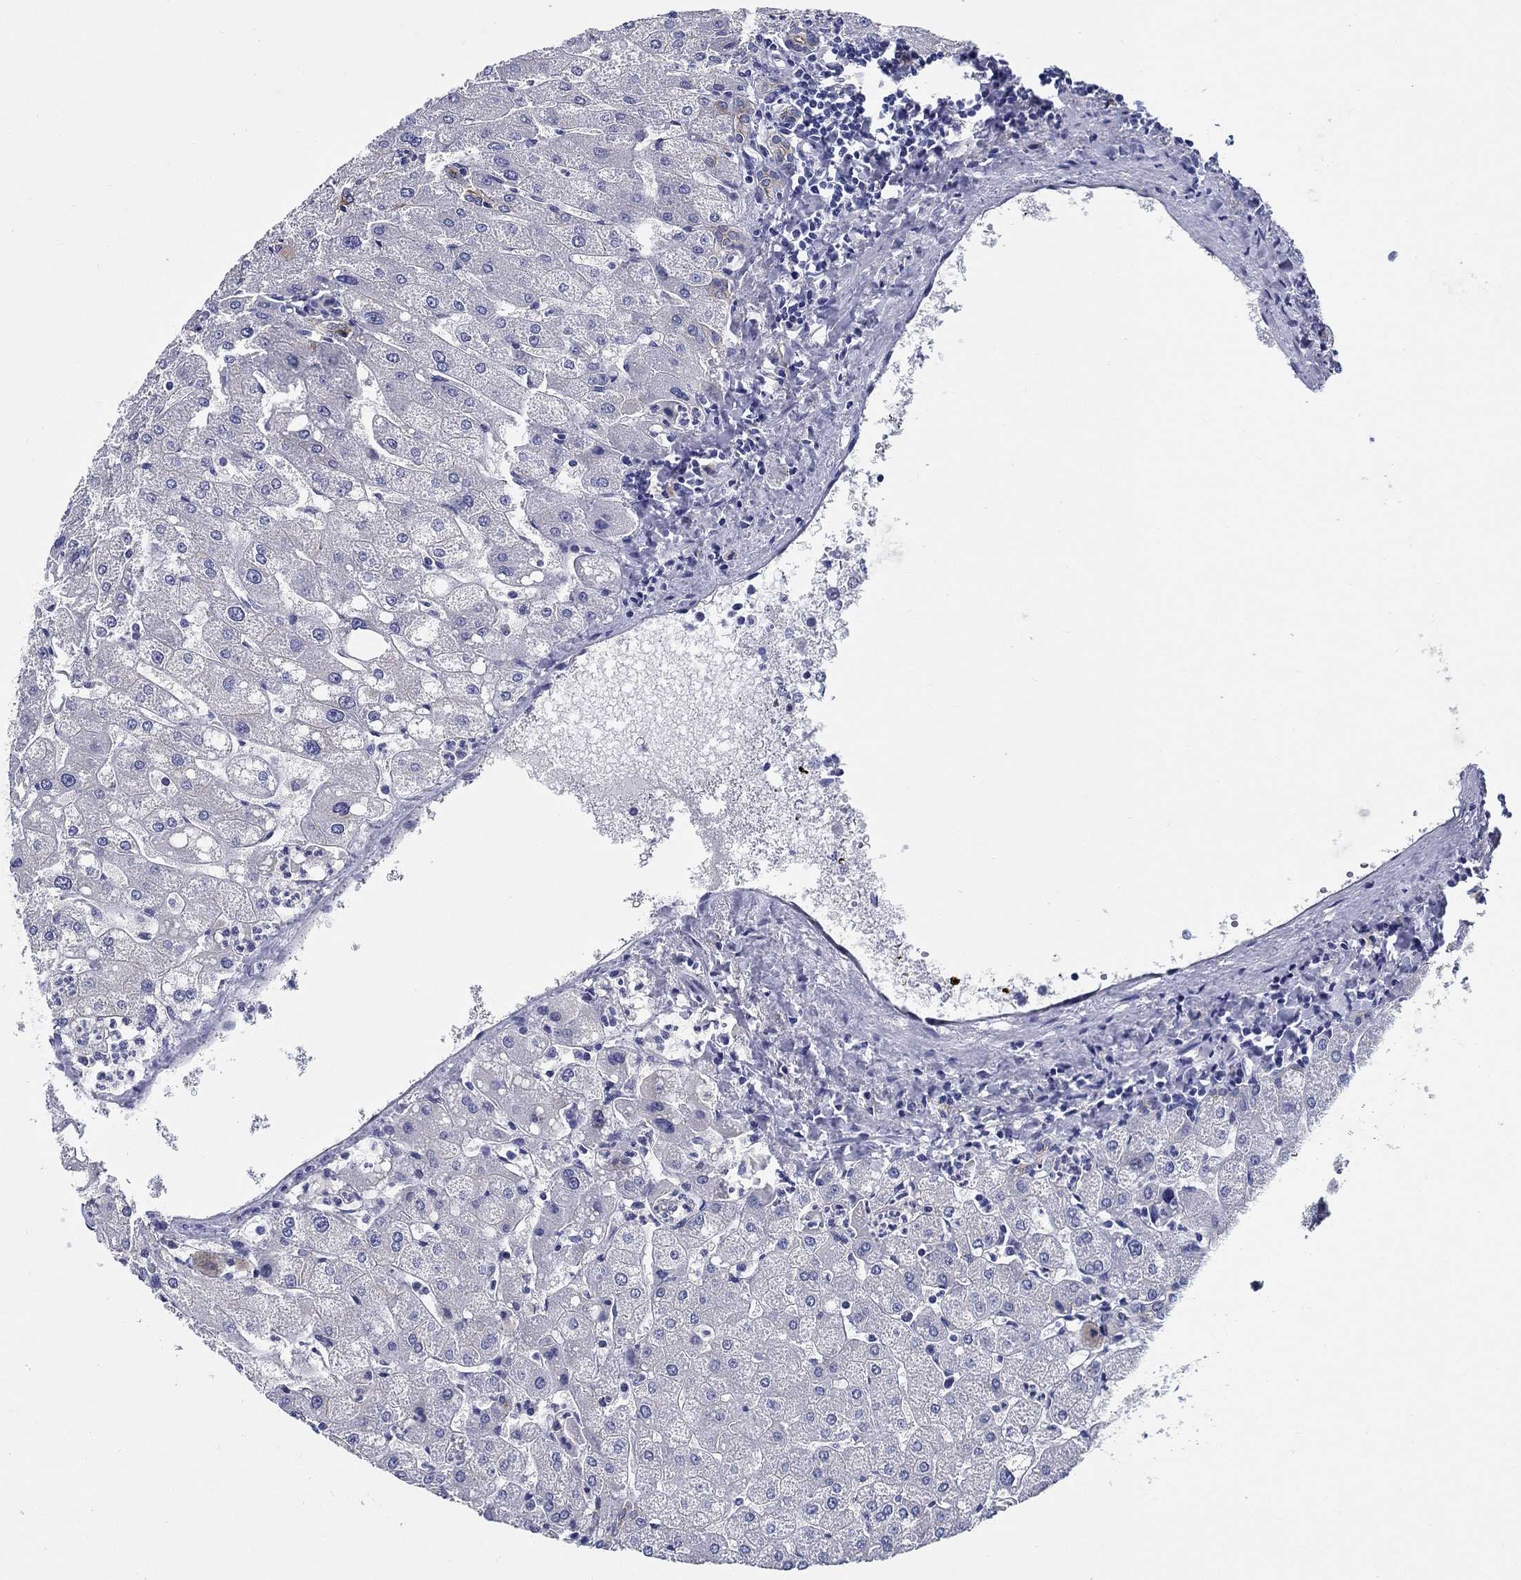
{"staining": {"intensity": "negative", "quantity": "none", "location": "none"}, "tissue": "liver", "cell_type": "Cholangiocytes", "image_type": "normal", "snomed": [{"axis": "morphology", "description": "Normal tissue, NOS"}, {"axis": "topography", "description": "Liver"}], "caption": "Immunohistochemistry (IHC) image of unremarkable liver: human liver stained with DAB shows no significant protein staining in cholangiocytes.", "gene": "RAP1GAP", "patient": {"sex": "male", "age": 67}}